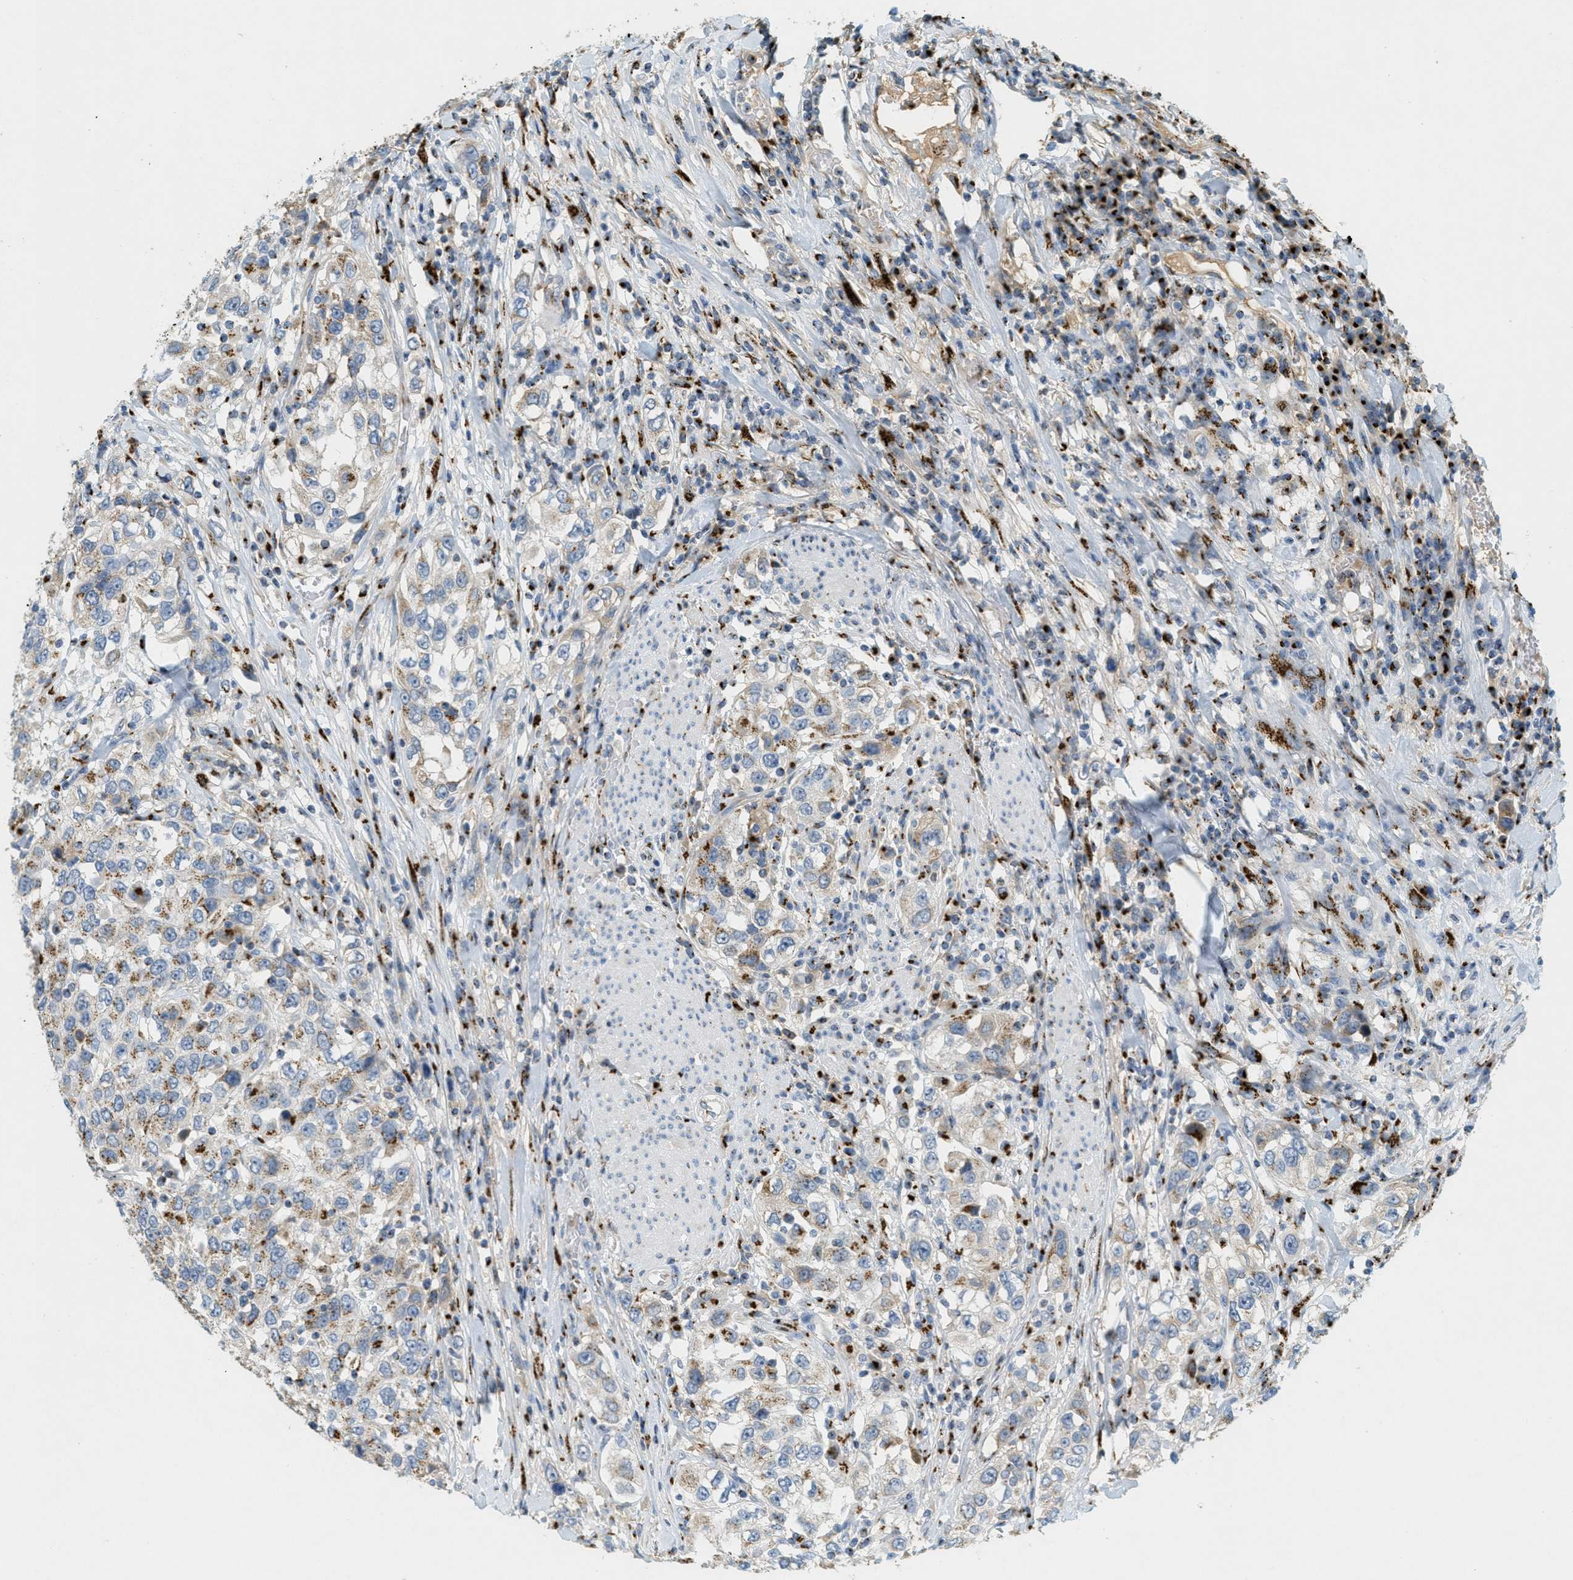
{"staining": {"intensity": "moderate", "quantity": "25%-75%", "location": "cytoplasmic/membranous"}, "tissue": "urothelial cancer", "cell_type": "Tumor cells", "image_type": "cancer", "snomed": [{"axis": "morphology", "description": "Urothelial carcinoma, High grade"}, {"axis": "topography", "description": "Urinary bladder"}], "caption": "Urothelial cancer was stained to show a protein in brown. There is medium levels of moderate cytoplasmic/membranous expression in approximately 25%-75% of tumor cells. The staining was performed using DAB (3,3'-diaminobenzidine) to visualize the protein expression in brown, while the nuclei were stained in blue with hematoxylin (Magnification: 20x).", "gene": "ENTPD4", "patient": {"sex": "female", "age": 80}}